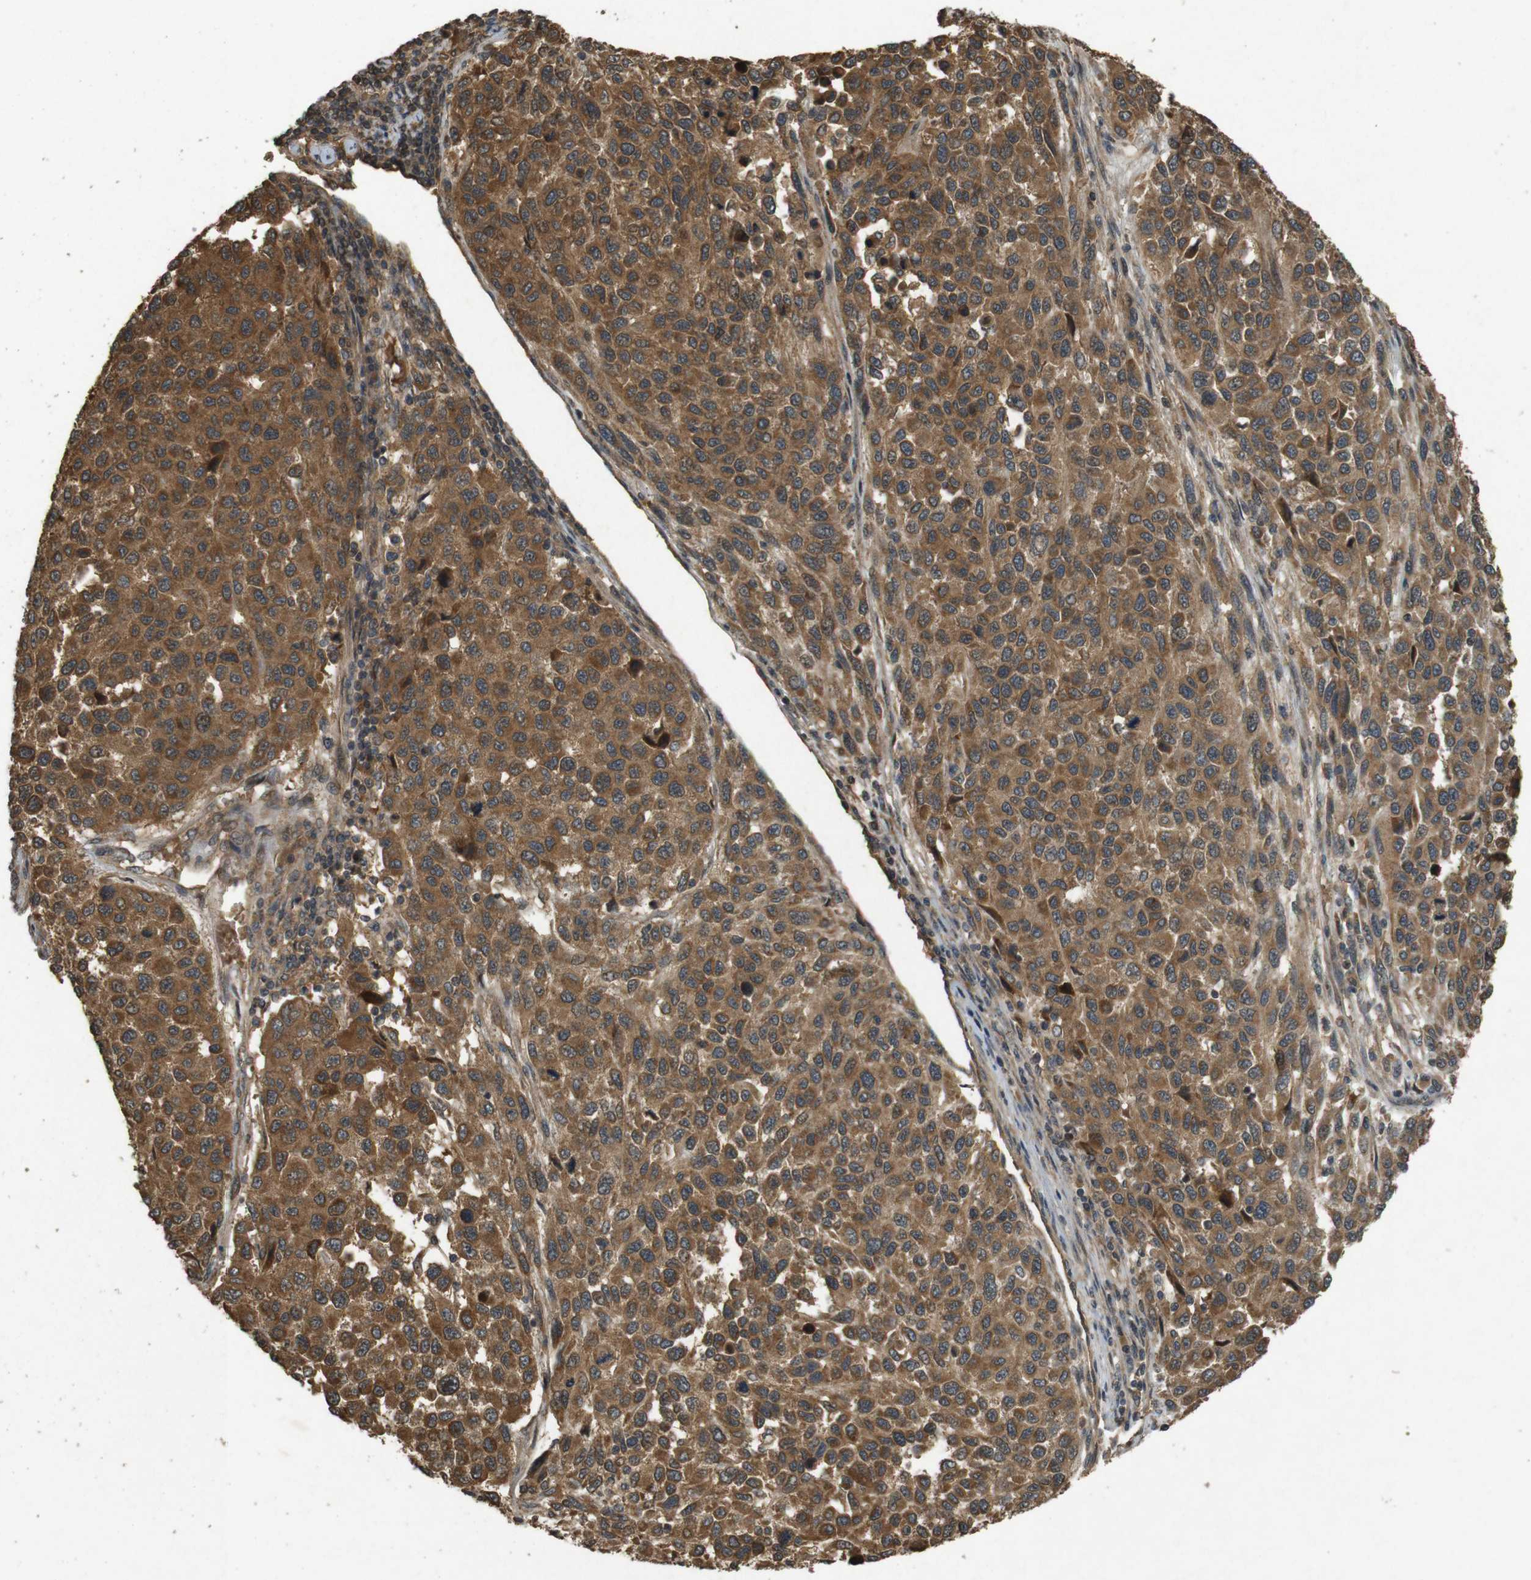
{"staining": {"intensity": "moderate", "quantity": ">75%", "location": "cytoplasmic/membranous"}, "tissue": "melanoma", "cell_type": "Tumor cells", "image_type": "cancer", "snomed": [{"axis": "morphology", "description": "Malignant melanoma, Metastatic site"}, {"axis": "topography", "description": "Lymph node"}], "caption": "Protein expression analysis of human malignant melanoma (metastatic site) reveals moderate cytoplasmic/membranous expression in approximately >75% of tumor cells.", "gene": "TAP1", "patient": {"sex": "male", "age": 61}}